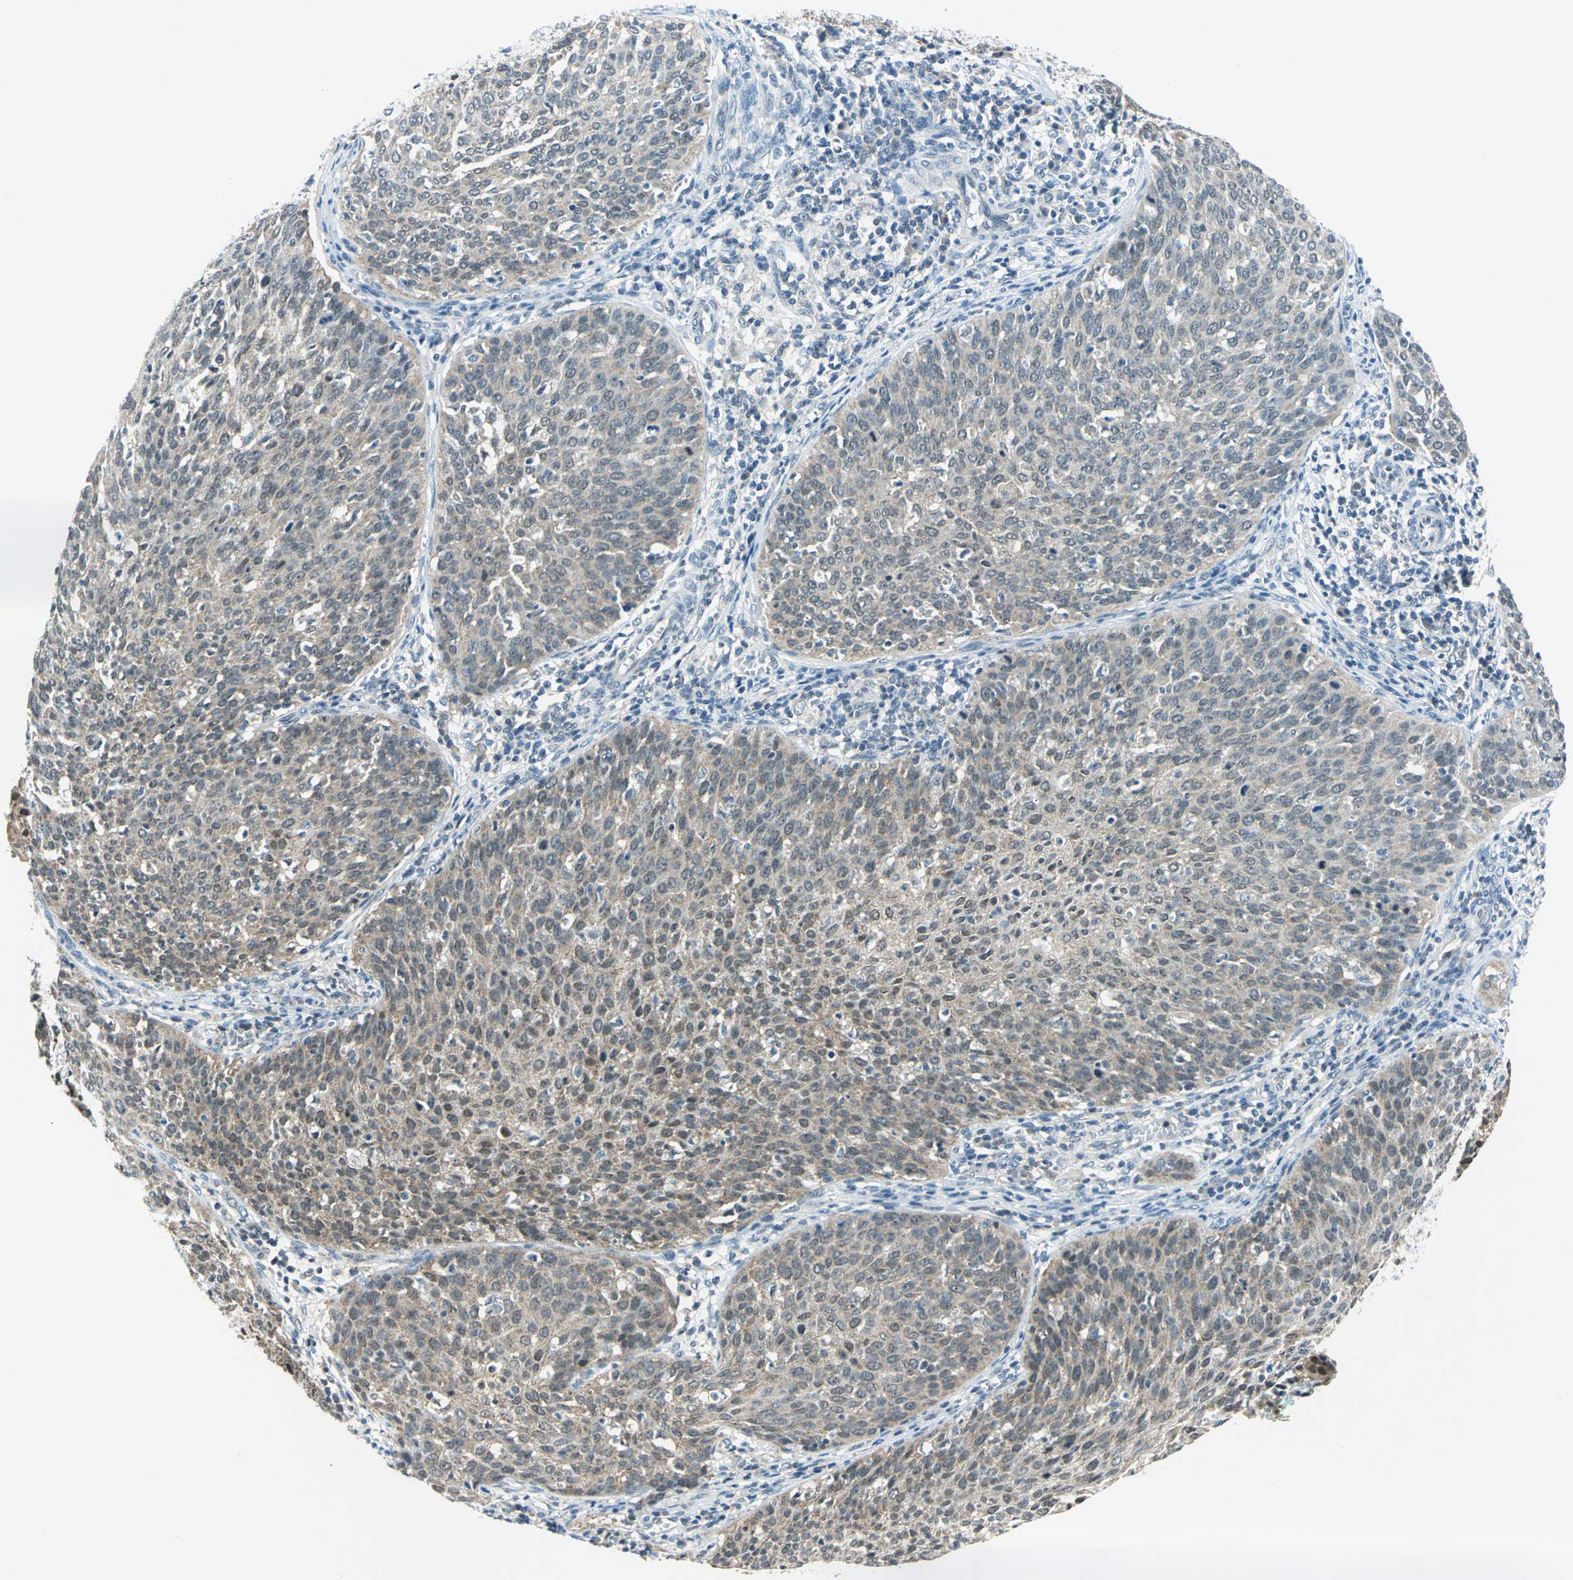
{"staining": {"intensity": "weak", "quantity": ">75%", "location": "cytoplasmic/membranous"}, "tissue": "cervical cancer", "cell_type": "Tumor cells", "image_type": "cancer", "snomed": [{"axis": "morphology", "description": "Squamous cell carcinoma, NOS"}, {"axis": "topography", "description": "Cervix"}], "caption": "A brown stain highlights weak cytoplasmic/membranous expression of a protein in squamous cell carcinoma (cervical) tumor cells. (Stains: DAB (3,3'-diaminobenzidine) in brown, nuclei in blue, Microscopy: brightfield microscopy at high magnification).", "gene": "PIN1", "patient": {"sex": "female", "age": 38}}